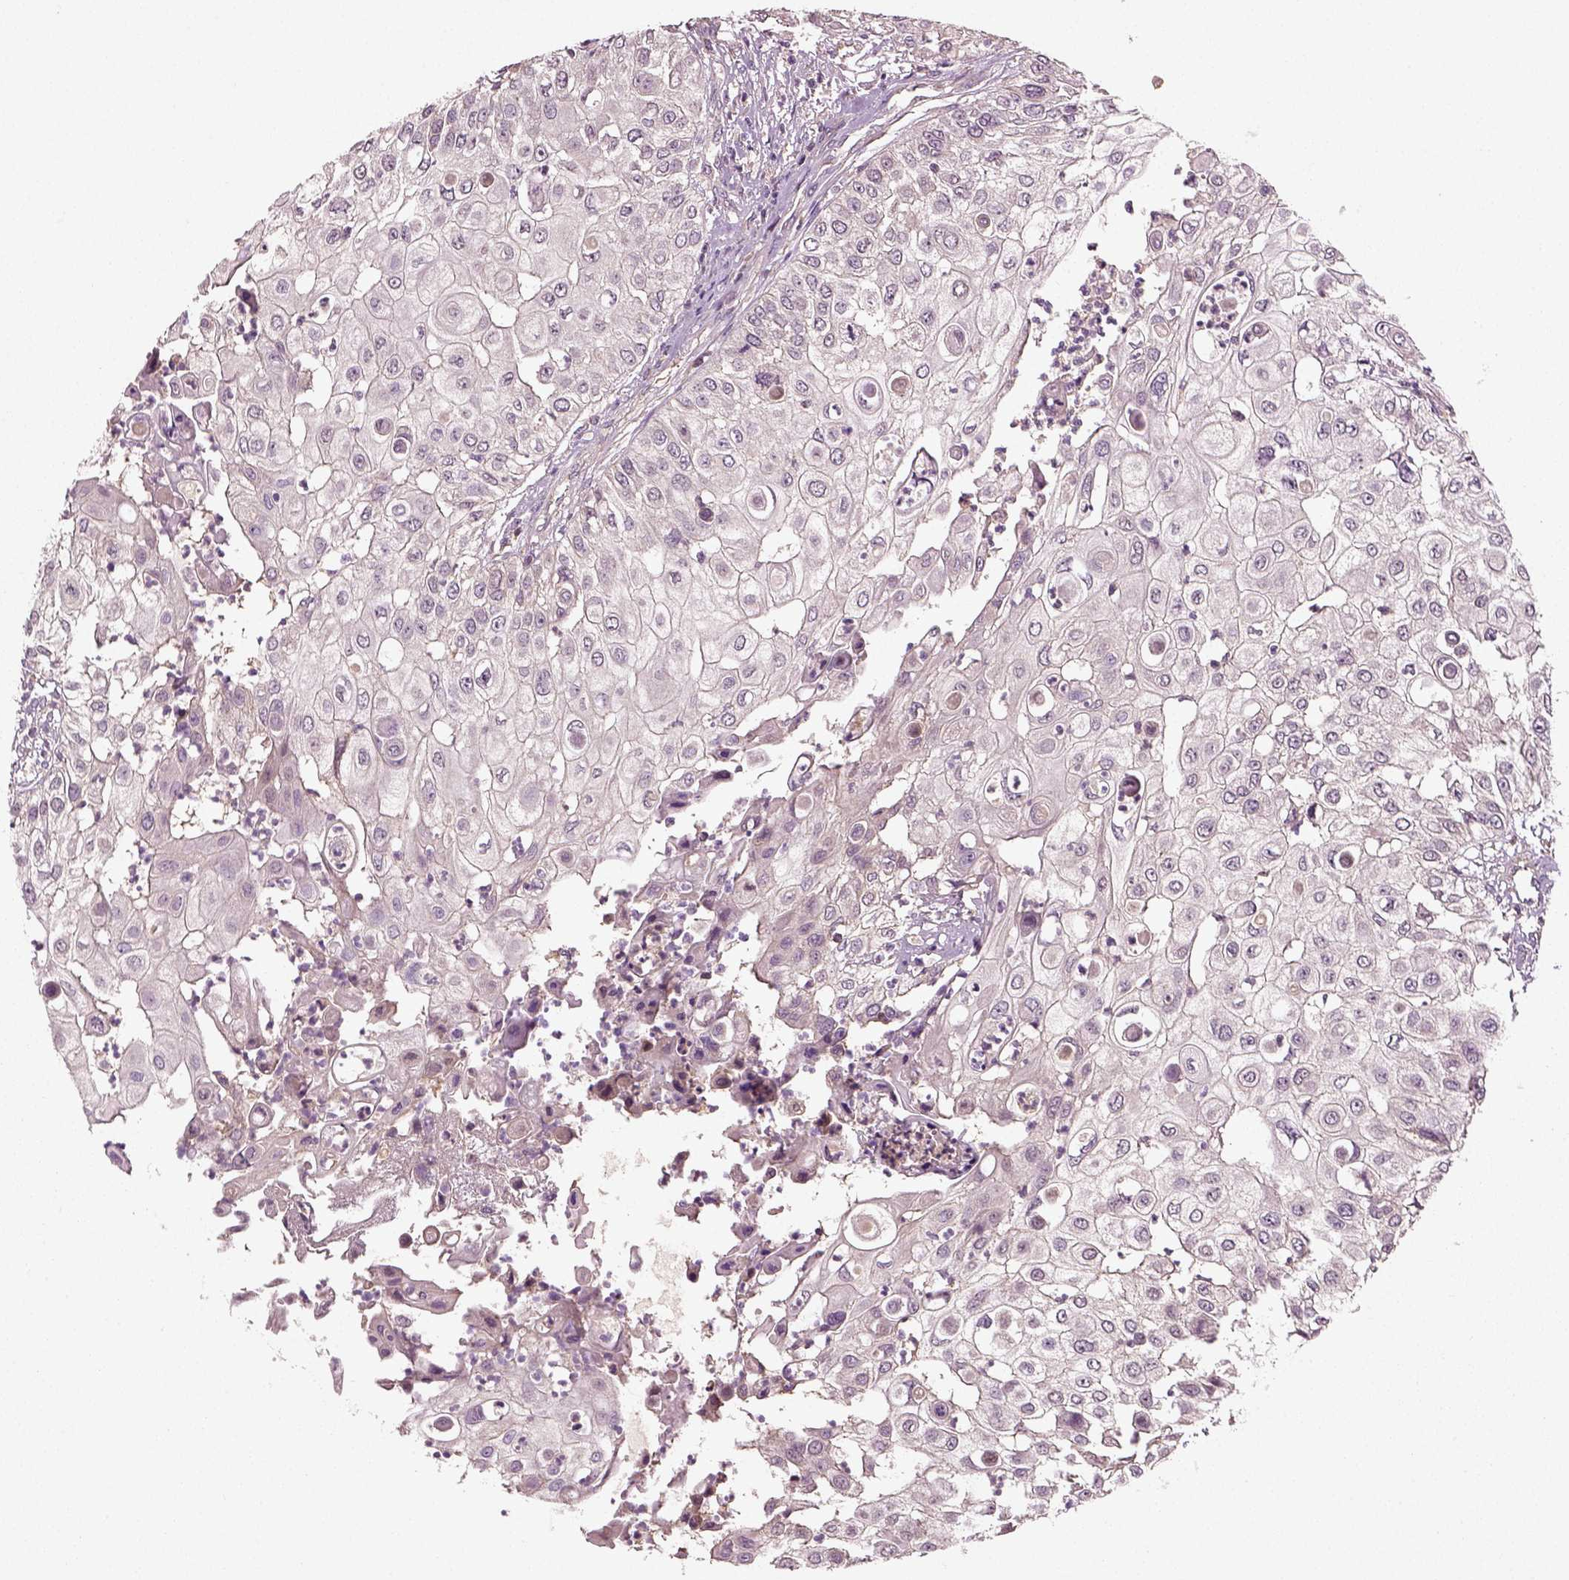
{"staining": {"intensity": "negative", "quantity": "none", "location": "none"}, "tissue": "urothelial cancer", "cell_type": "Tumor cells", "image_type": "cancer", "snomed": [{"axis": "morphology", "description": "Urothelial carcinoma, High grade"}, {"axis": "topography", "description": "Urinary bladder"}], "caption": "There is no significant expression in tumor cells of urothelial cancer.", "gene": "ERV3-1", "patient": {"sex": "female", "age": 79}}